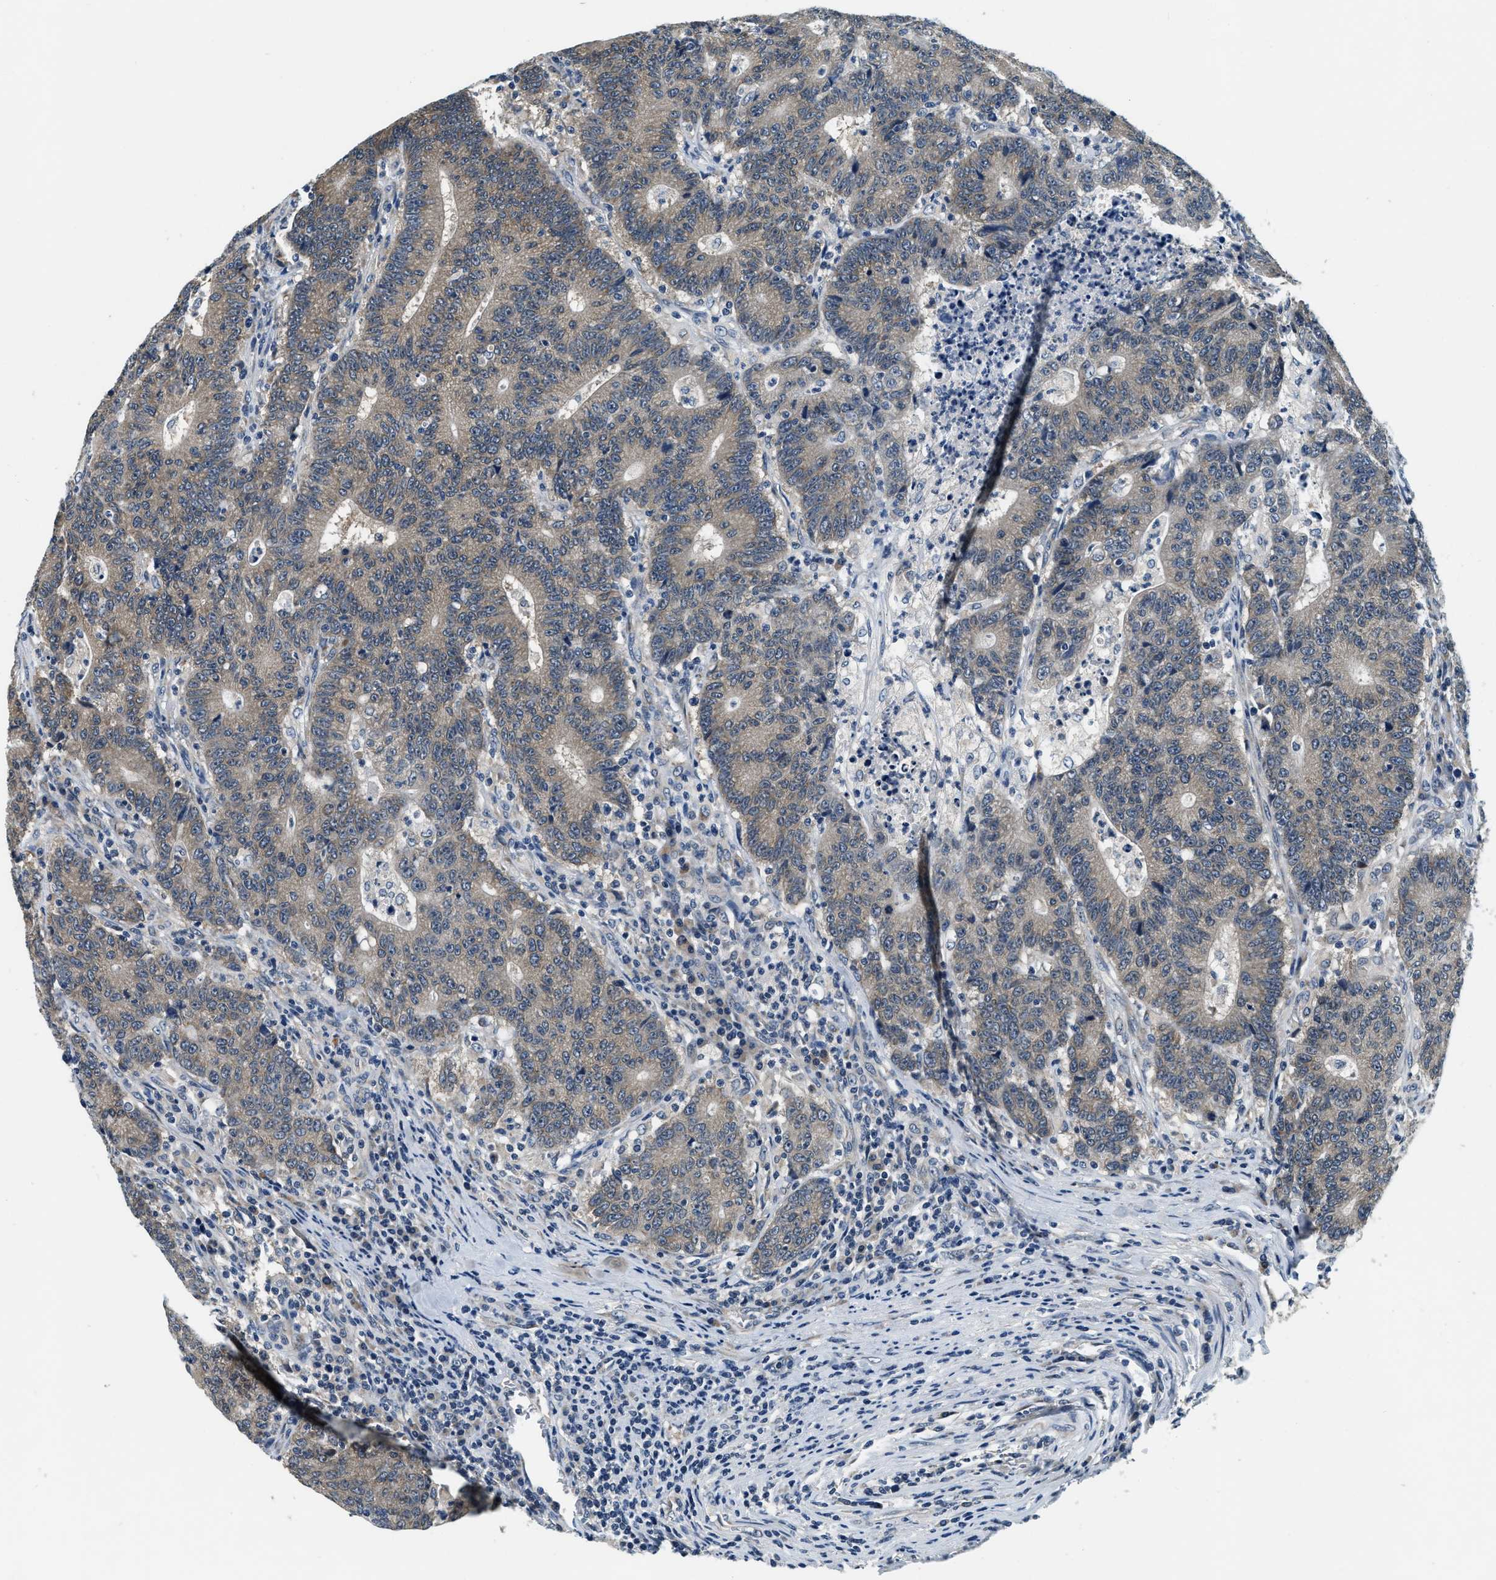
{"staining": {"intensity": "negative", "quantity": "none", "location": "none"}, "tissue": "colorectal cancer", "cell_type": "Tumor cells", "image_type": "cancer", "snomed": [{"axis": "morphology", "description": "Normal tissue, NOS"}, {"axis": "morphology", "description": "Adenocarcinoma, NOS"}, {"axis": "topography", "description": "Colon"}], "caption": "Tumor cells show no significant protein staining in colorectal cancer. (Brightfield microscopy of DAB immunohistochemistry at high magnification).", "gene": "YAE1", "patient": {"sex": "female", "age": 75}}